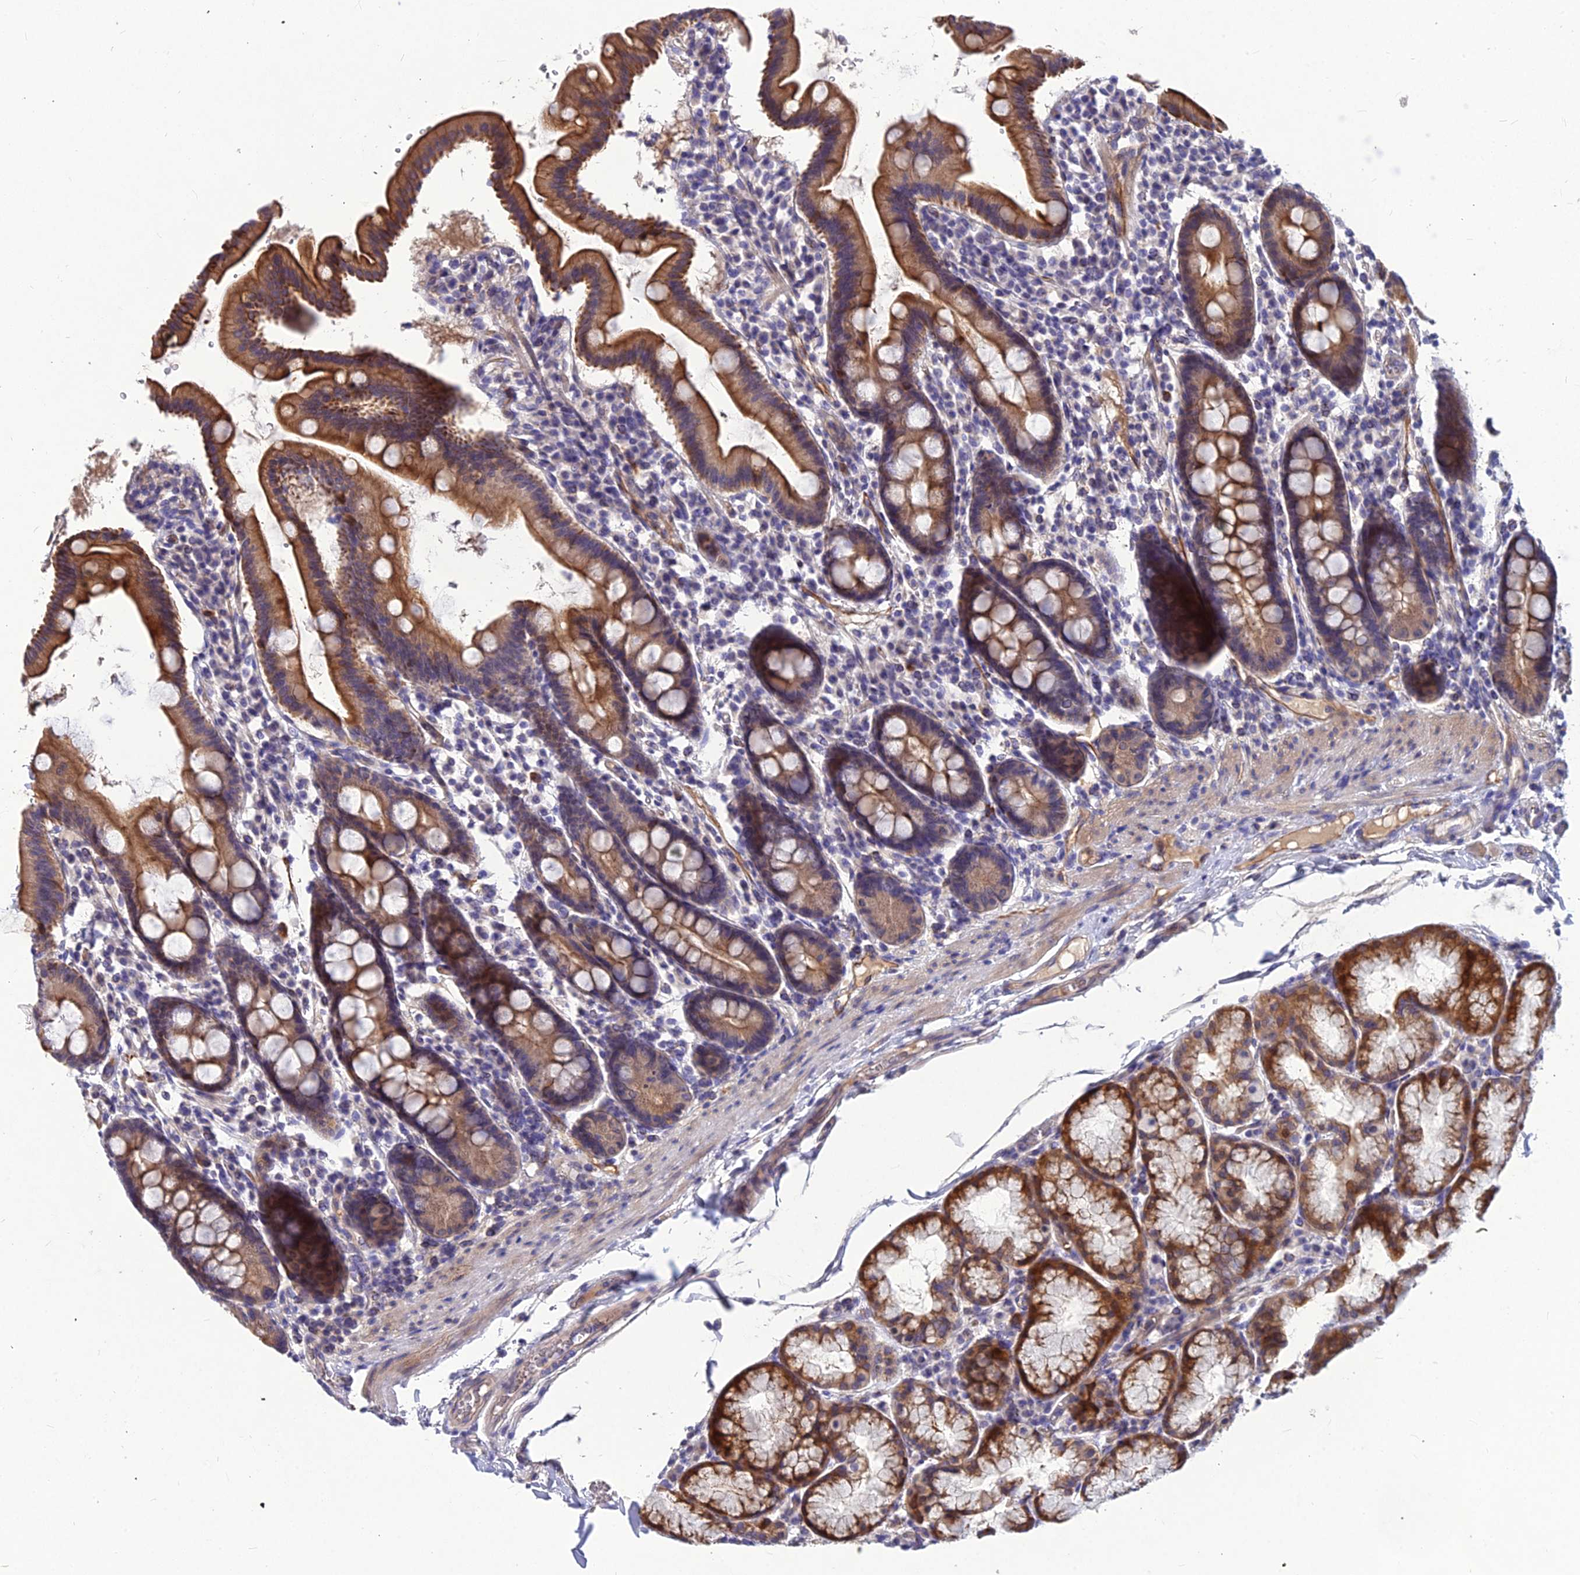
{"staining": {"intensity": "strong", "quantity": ">75%", "location": "cytoplasmic/membranous"}, "tissue": "duodenum", "cell_type": "Glandular cells", "image_type": "normal", "snomed": [{"axis": "morphology", "description": "Normal tissue, NOS"}, {"axis": "topography", "description": "Duodenum"}], "caption": "Protein expression analysis of benign human duodenum reveals strong cytoplasmic/membranous positivity in approximately >75% of glandular cells.", "gene": "DMRTA1", "patient": {"sex": "male", "age": 50}}